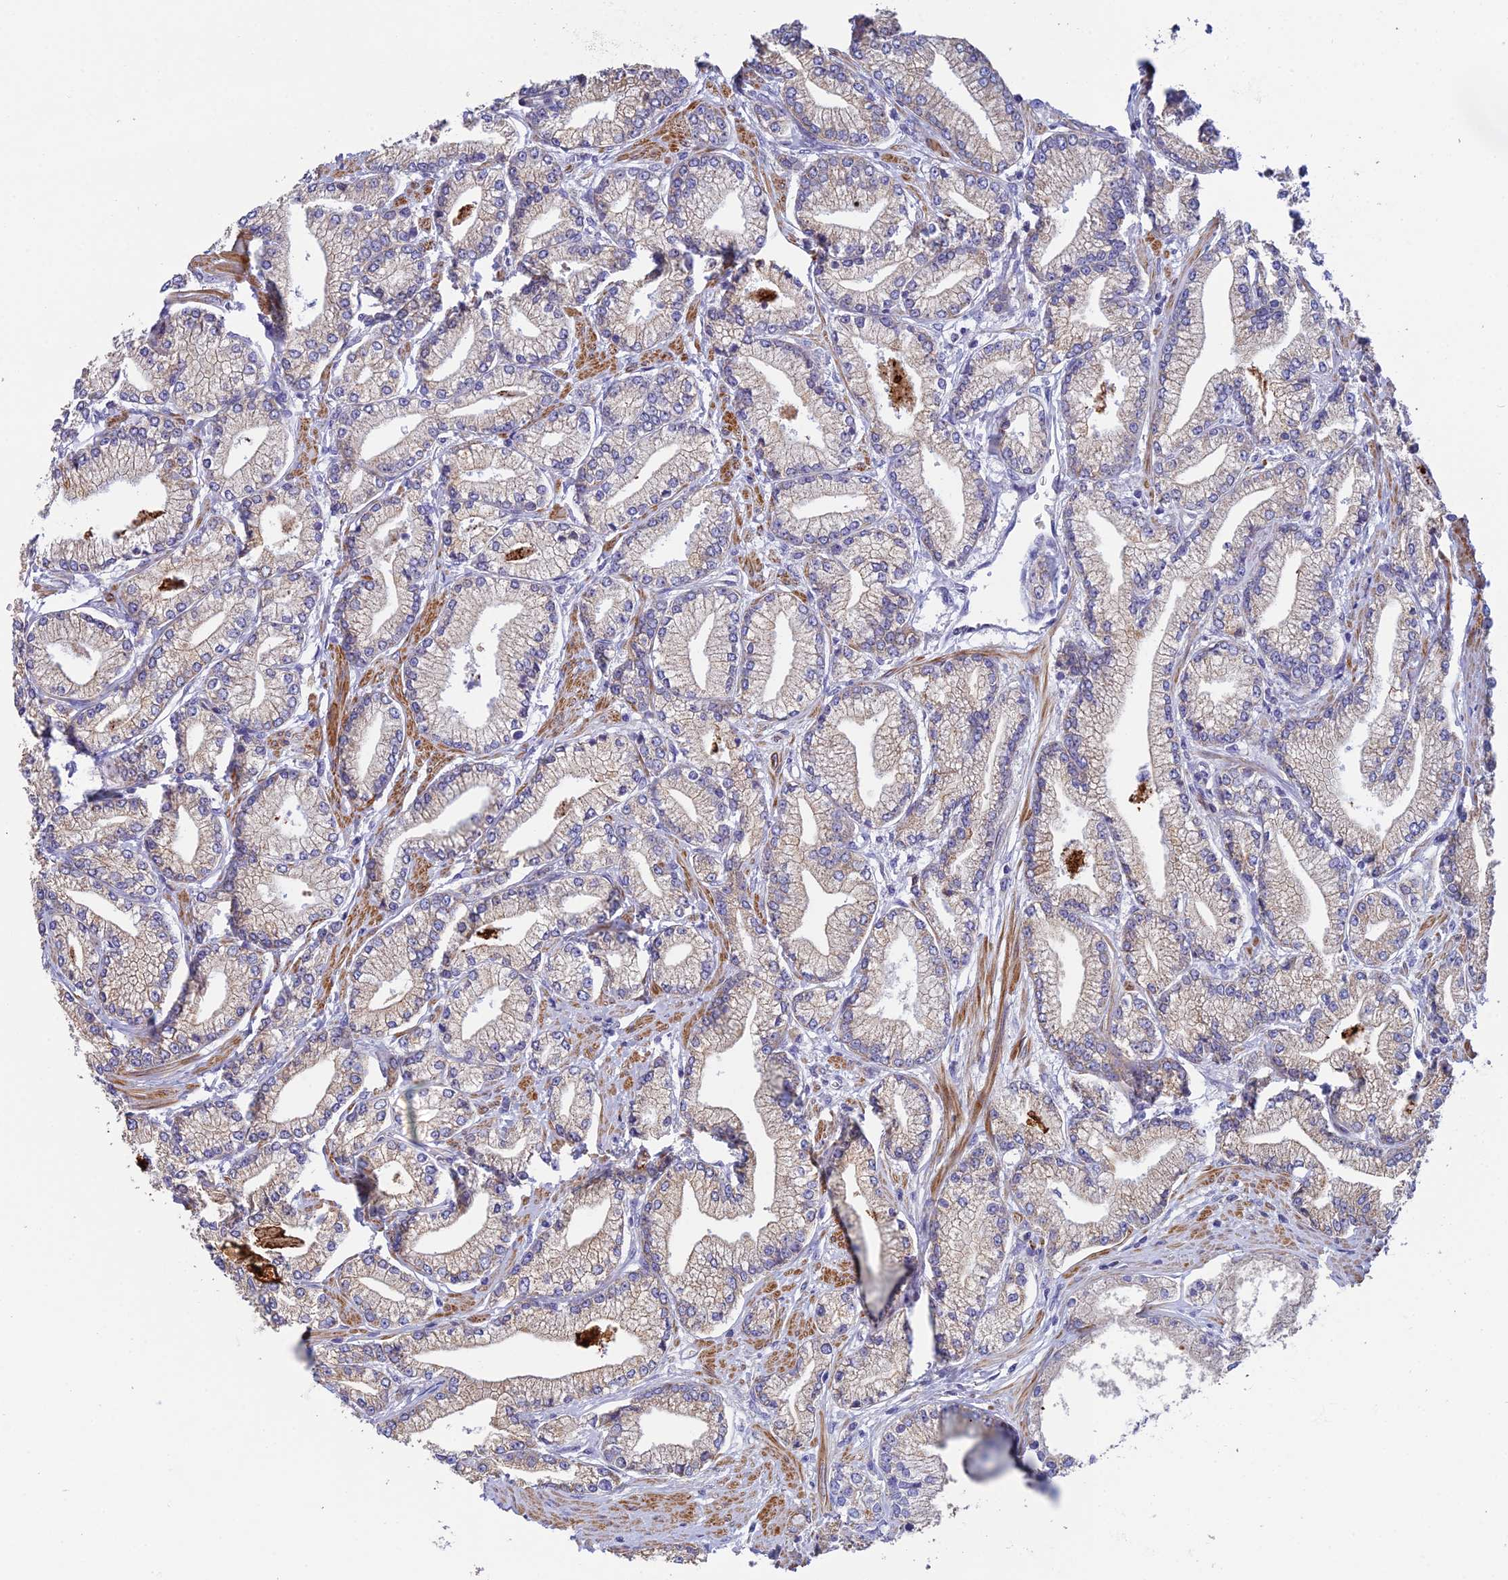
{"staining": {"intensity": "weak", "quantity": "<25%", "location": "cytoplasmic/membranous"}, "tissue": "prostate cancer", "cell_type": "Tumor cells", "image_type": "cancer", "snomed": [{"axis": "morphology", "description": "Adenocarcinoma, High grade"}, {"axis": "topography", "description": "Prostate"}], "caption": "Tumor cells show no significant protein expression in prostate adenocarcinoma (high-grade).", "gene": "CSPG4", "patient": {"sex": "male", "age": 67}}